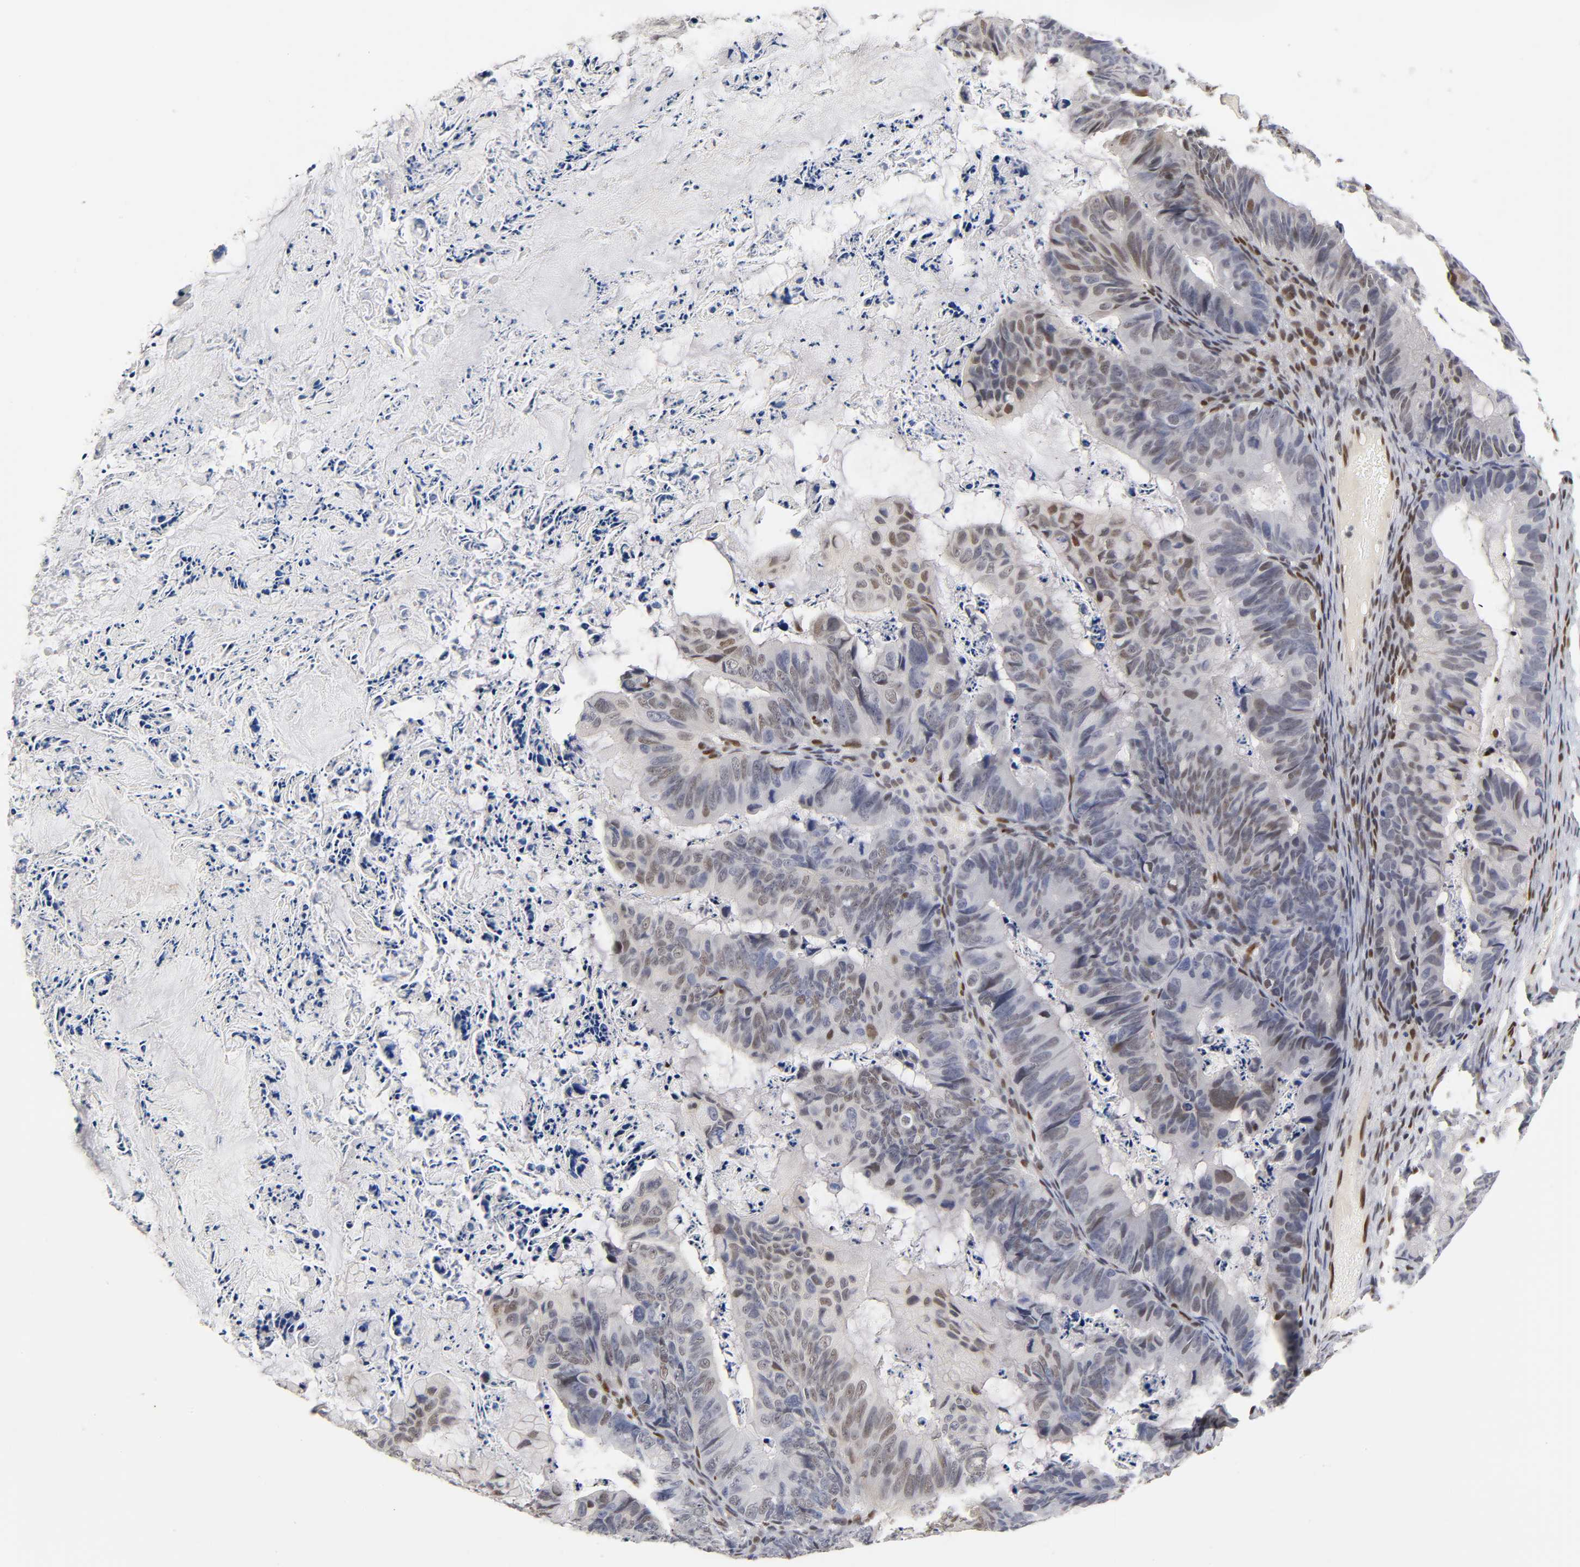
{"staining": {"intensity": "weak", "quantity": "25%-75%", "location": "nuclear"}, "tissue": "ovarian cancer", "cell_type": "Tumor cells", "image_type": "cancer", "snomed": [{"axis": "morphology", "description": "Cystadenocarcinoma, mucinous, NOS"}, {"axis": "topography", "description": "Ovary"}], "caption": "Human ovarian mucinous cystadenocarcinoma stained for a protein (brown) displays weak nuclear positive expression in approximately 25%-75% of tumor cells.", "gene": "NR3C1", "patient": {"sex": "female", "age": 36}}